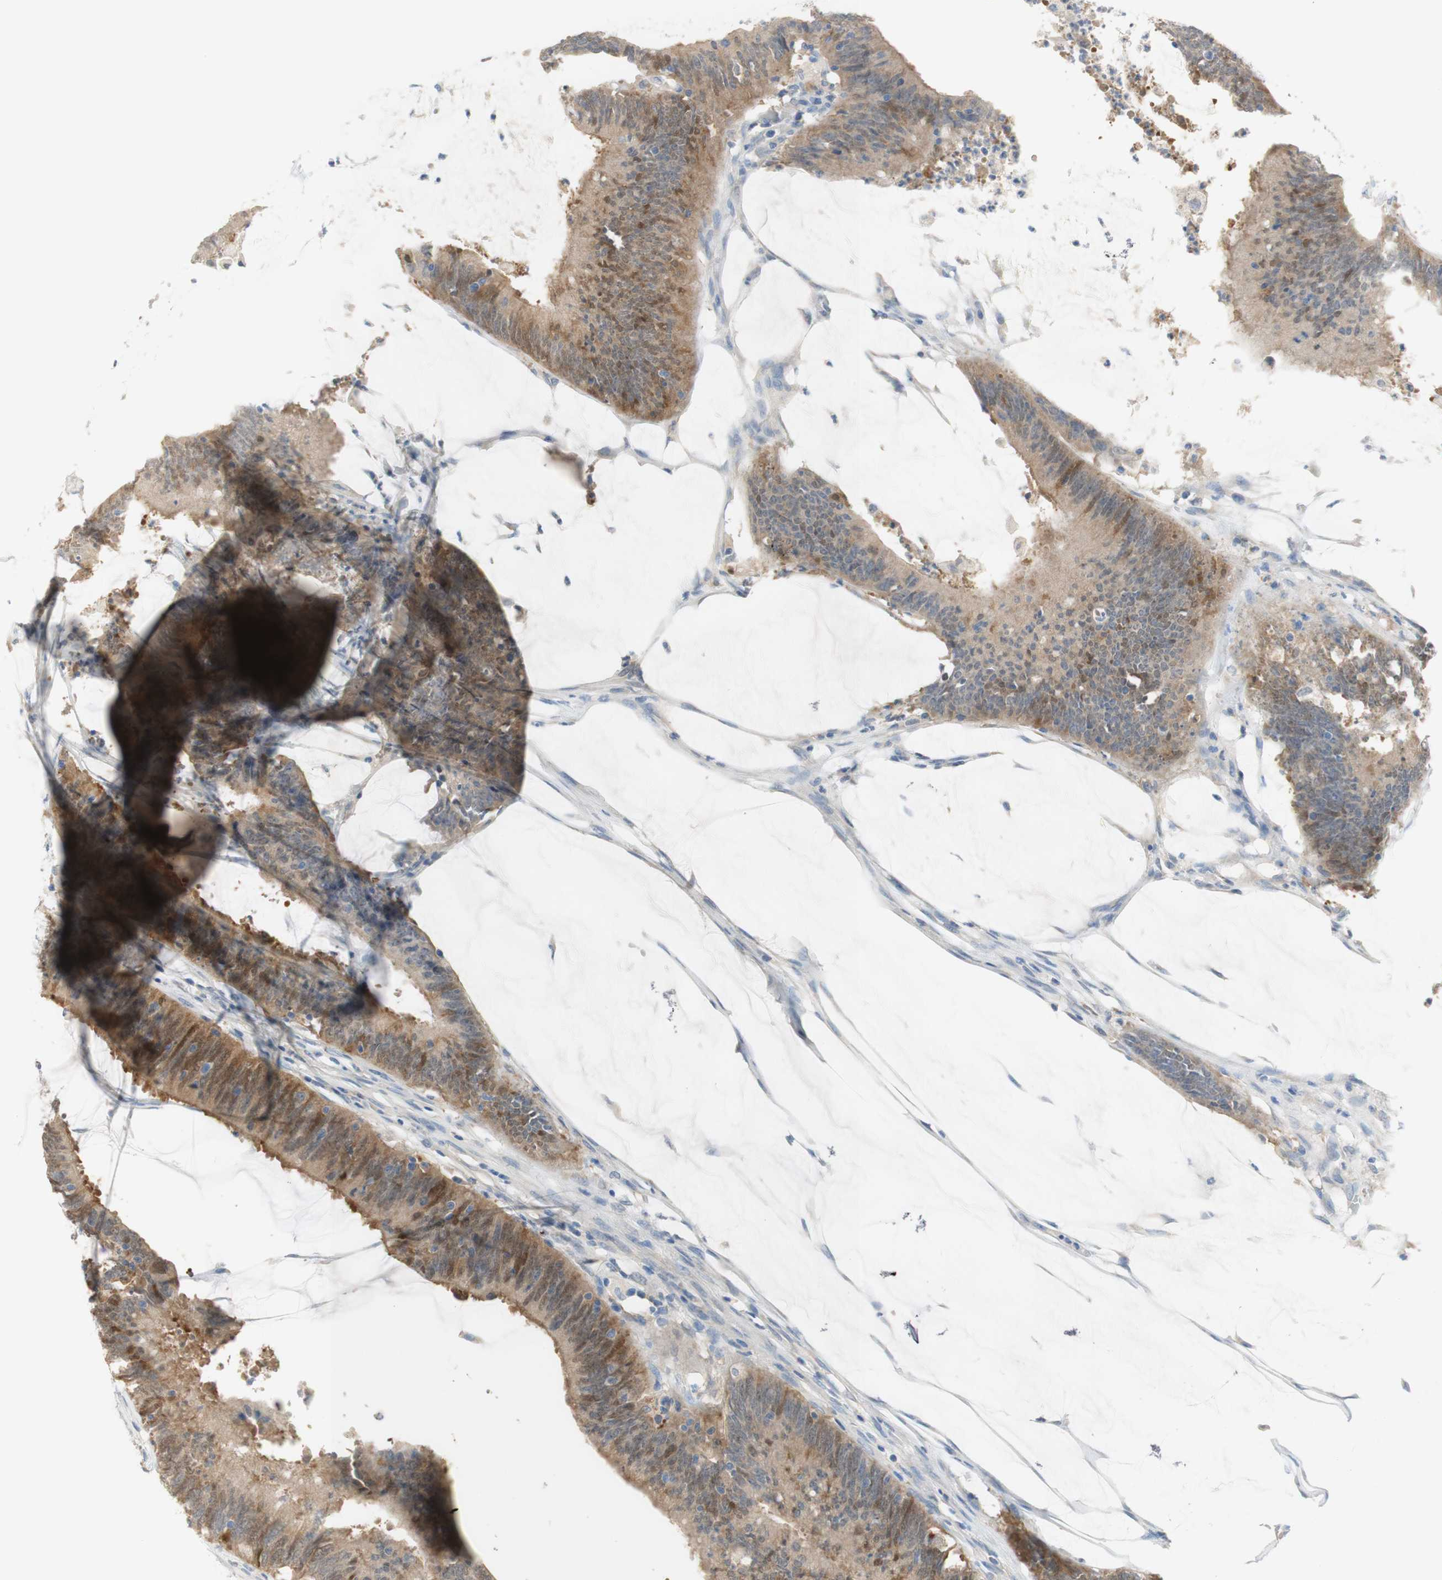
{"staining": {"intensity": "moderate", "quantity": "<25%", "location": "nuclear"}, "tissue": "colorectal cancer", "cell_type": "Tumor cells", "image_type": "cancer", "snomed": [{"axis": "morphology", "description": "Adenocarcinoma, NOS"}, {"axis": "topography", "description": "Rectum"}], "caption": "Adenocarcinoma (colorectal) stained with immunohistochemistry demonstrates moderate nuclear positivity in approximately <25% of tumor cells. Using DAB (brown) and hematoxylin (blue) stains, captured at high magnification using brightfield microscopy.", "gene": "SELENBP1", "patient": {"sex": "female", "age": 66}}